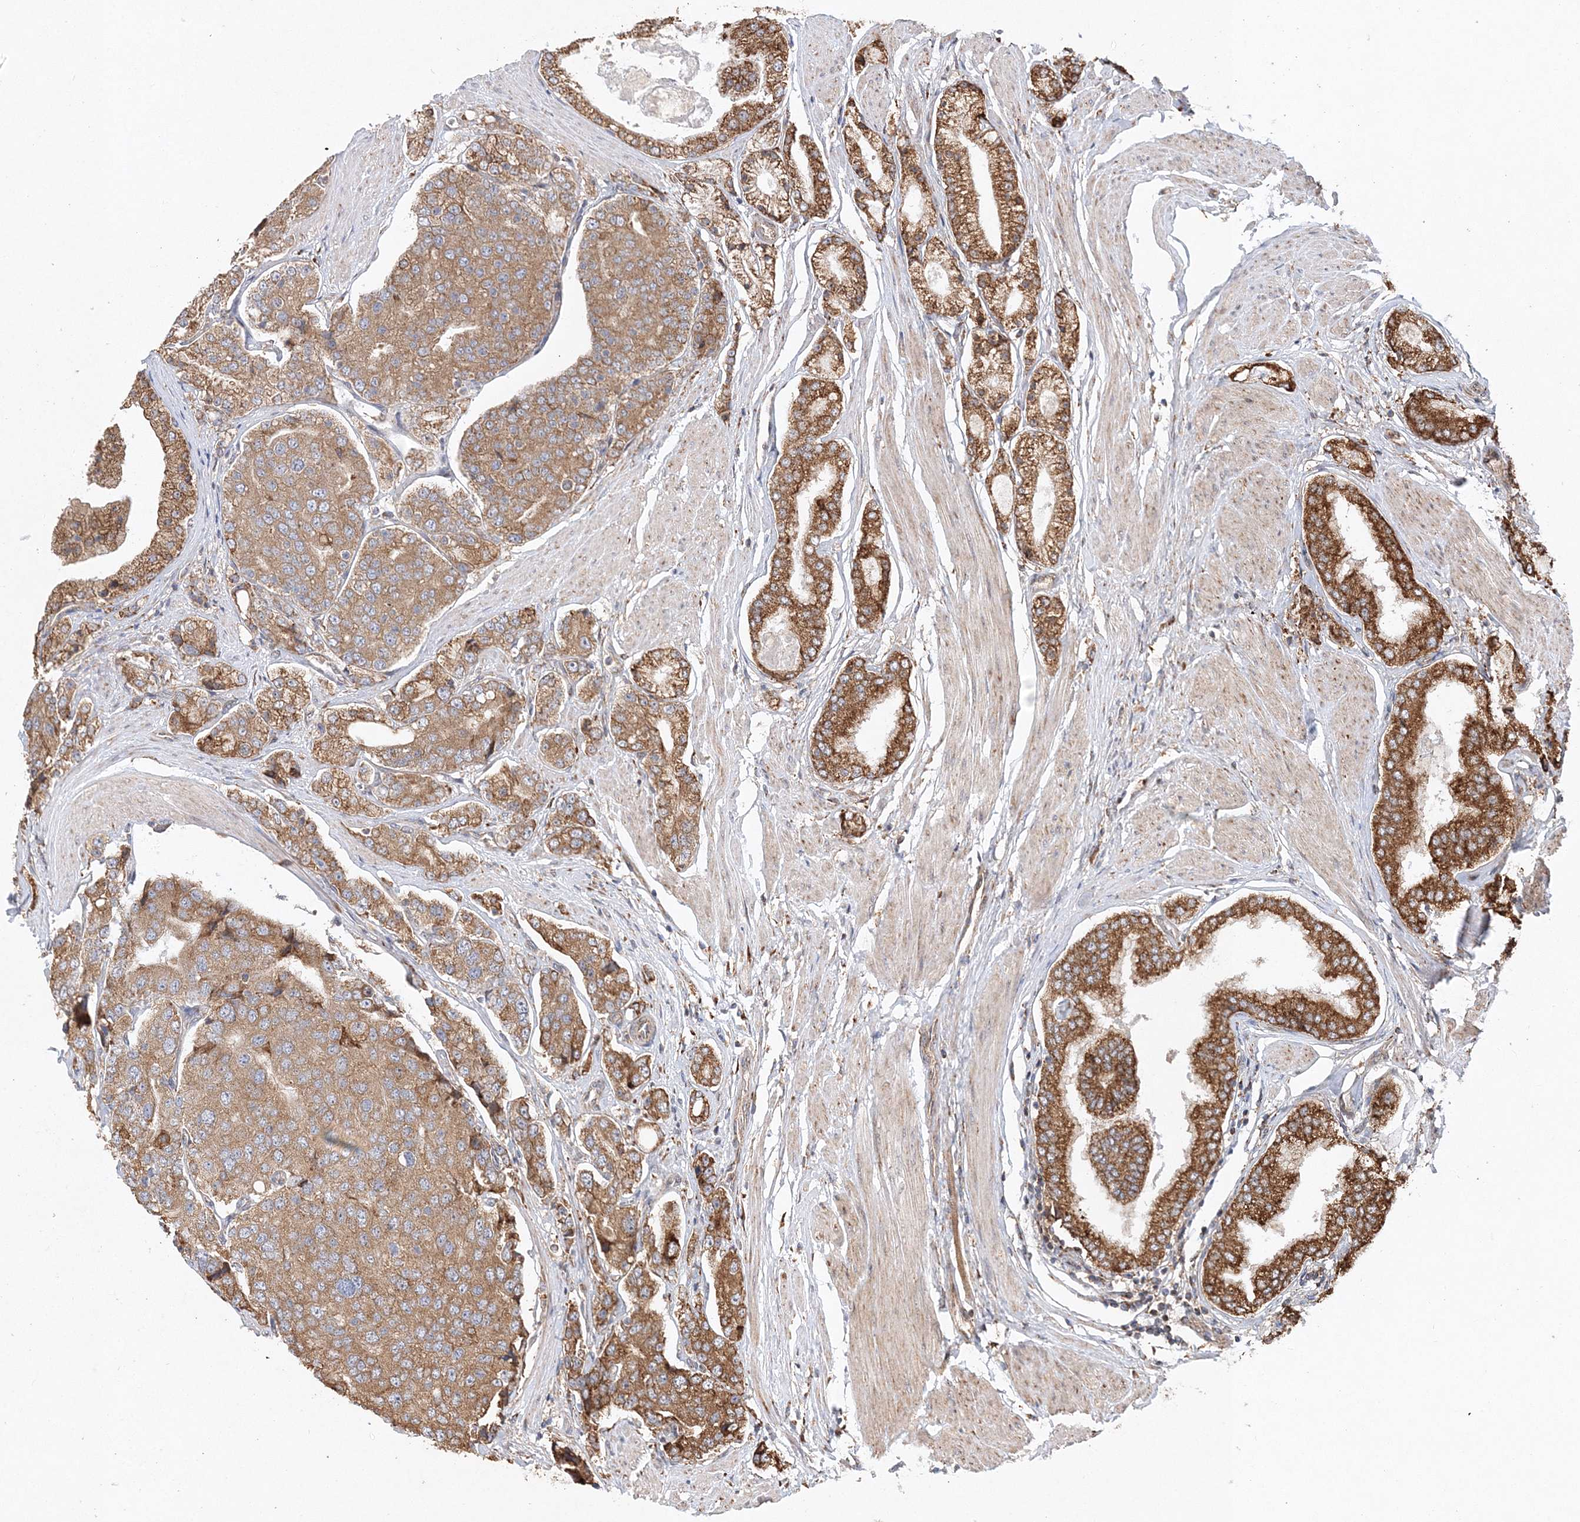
{"staining": {"intensity": "moderate", "quantity": ">75%", "location": "cytoplasmic/membranous"}, "tissue": "prostate cancer", "cell_type": "Tumor cells", "image_type": "cancer", "snomed": [{"axis": "morphology", "description": "Adenocarcinoma, High grade"}, {"axis": "topography", "description": "Prostate"}], "caption": "DAB (3,3'-diaminobenzidine) immunohistochemical staining of prostate adenocarcinoma (high-grade) shows moderate cytoplasmic/membranous protein expression in approximately >75% of tumor cells.", "gene": "ZFYVE16", "patient": {"sex": "male", "age": 50}}